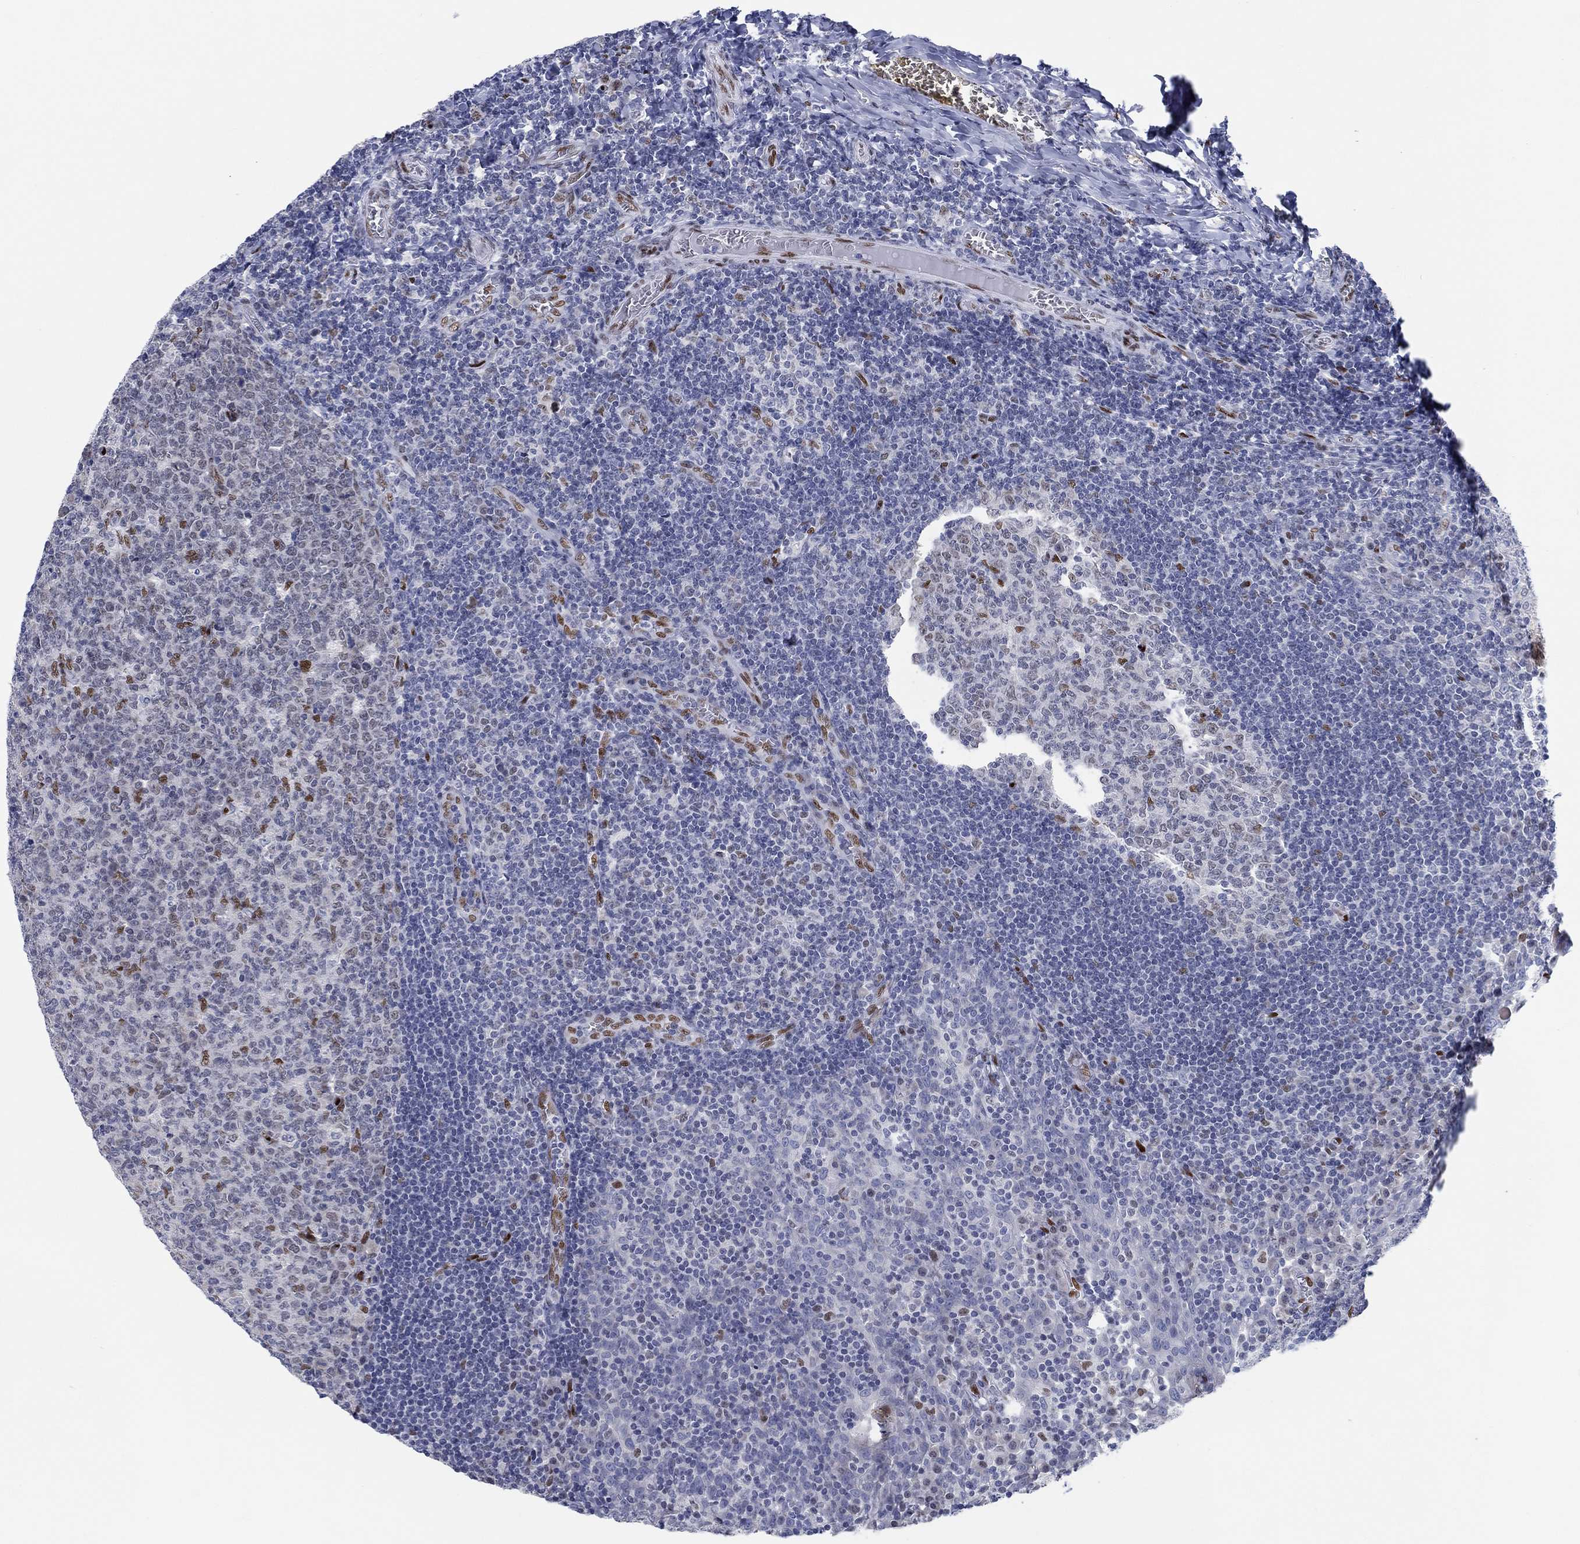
{"staining": {"intensity": "strong", "quantity": "<25%", "location": "nuclear"}, "tissue": "tonsil", "cell_type": "Germinal center cells", "image_type": "normal", "snomed": [{"axis": "morphology", "description": "Normal tissue, NOS"}, {"axis": "topography", "description": "Tonsil"}], "caption": "A brown stain highlights strong nuclear staining of a protein in germinal center cells of benign tonsil. The staining was performed using DAB to visualize the protein expression in brown, while the nuclei were stained in blue with hematoxylin (Magnification: 20x).", "gene": "ZEB1", "patient": {"sex": "female", "age": 13}}